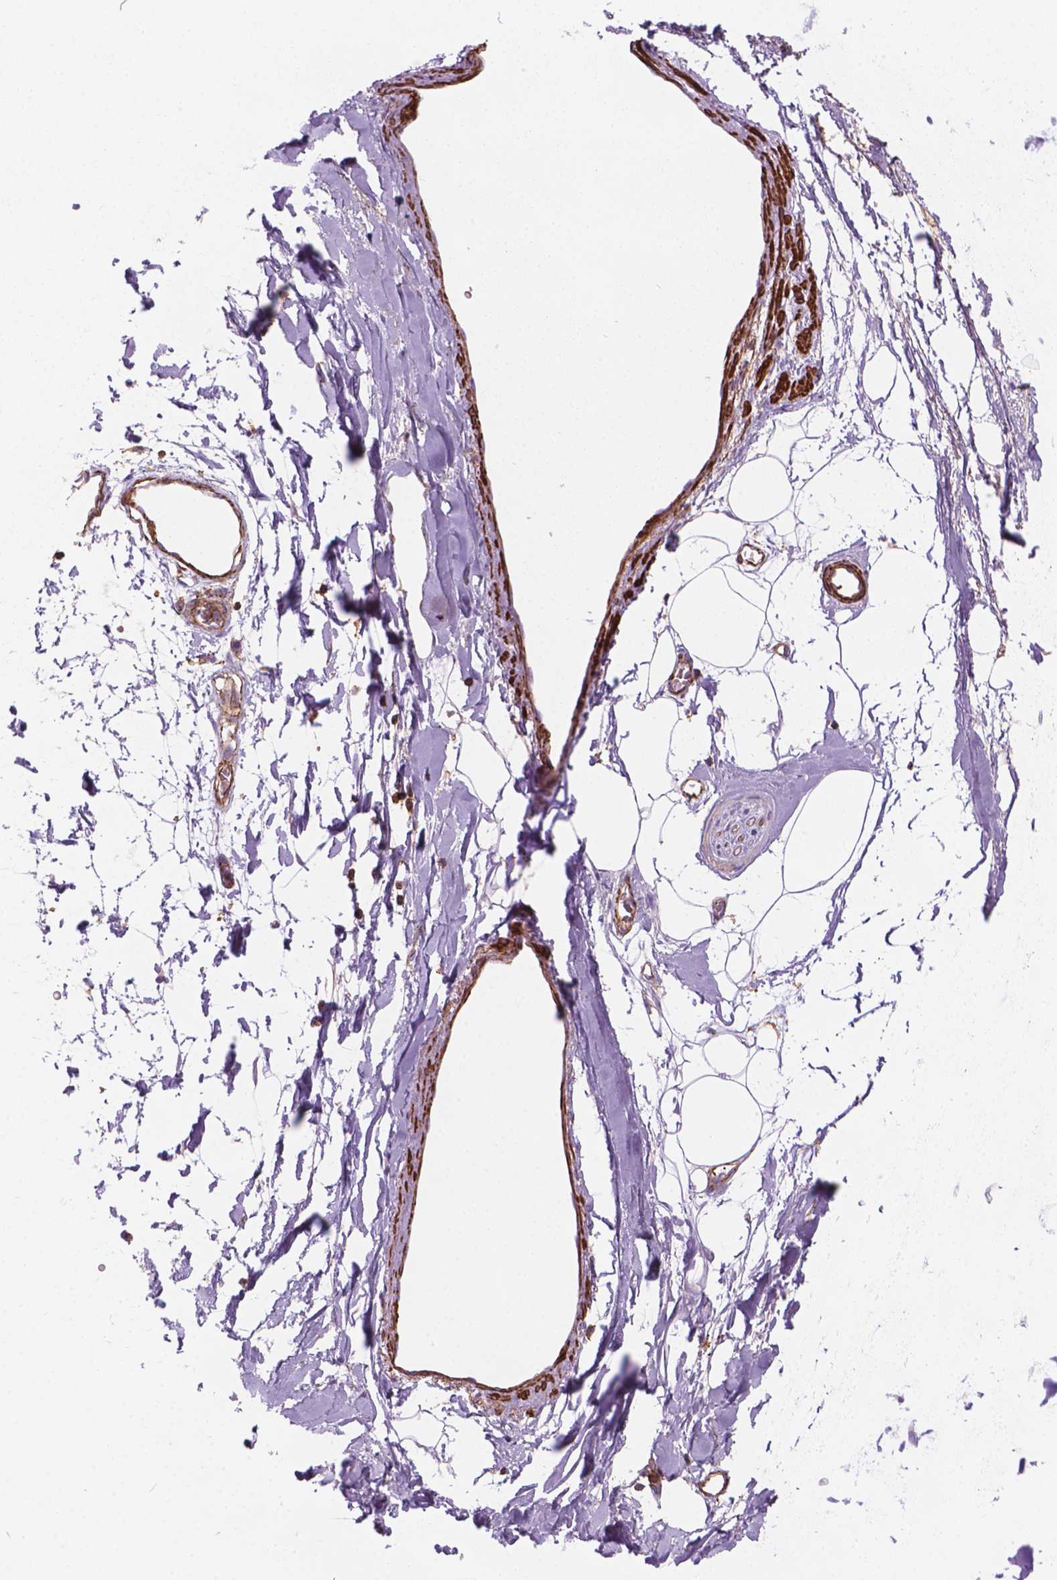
{"staining": {"intensity": "weak", "quantity": "25%-75%", "location": "cytoplasmic/membranous"}, "tissue": "adipose tissue", "cell_type": "Adipocytes", "image_type": "normal", "snomed": [{"axis": "morphology", "description": "Normal tissue, NOS"}, {"axis": "topography", "description": "Cartilage tissue"}, {"axis": "topography", "description": "Bronchus"}], "caption": "About 25%-75% of adipocytes in unremarkable adipose tissue demonstrate weak cytoplasmic/membranous protein staining as visualized by brown immunohistochemical staining.", "gene": "PATJ", "patient": {"sex": "male", "age": 58}}